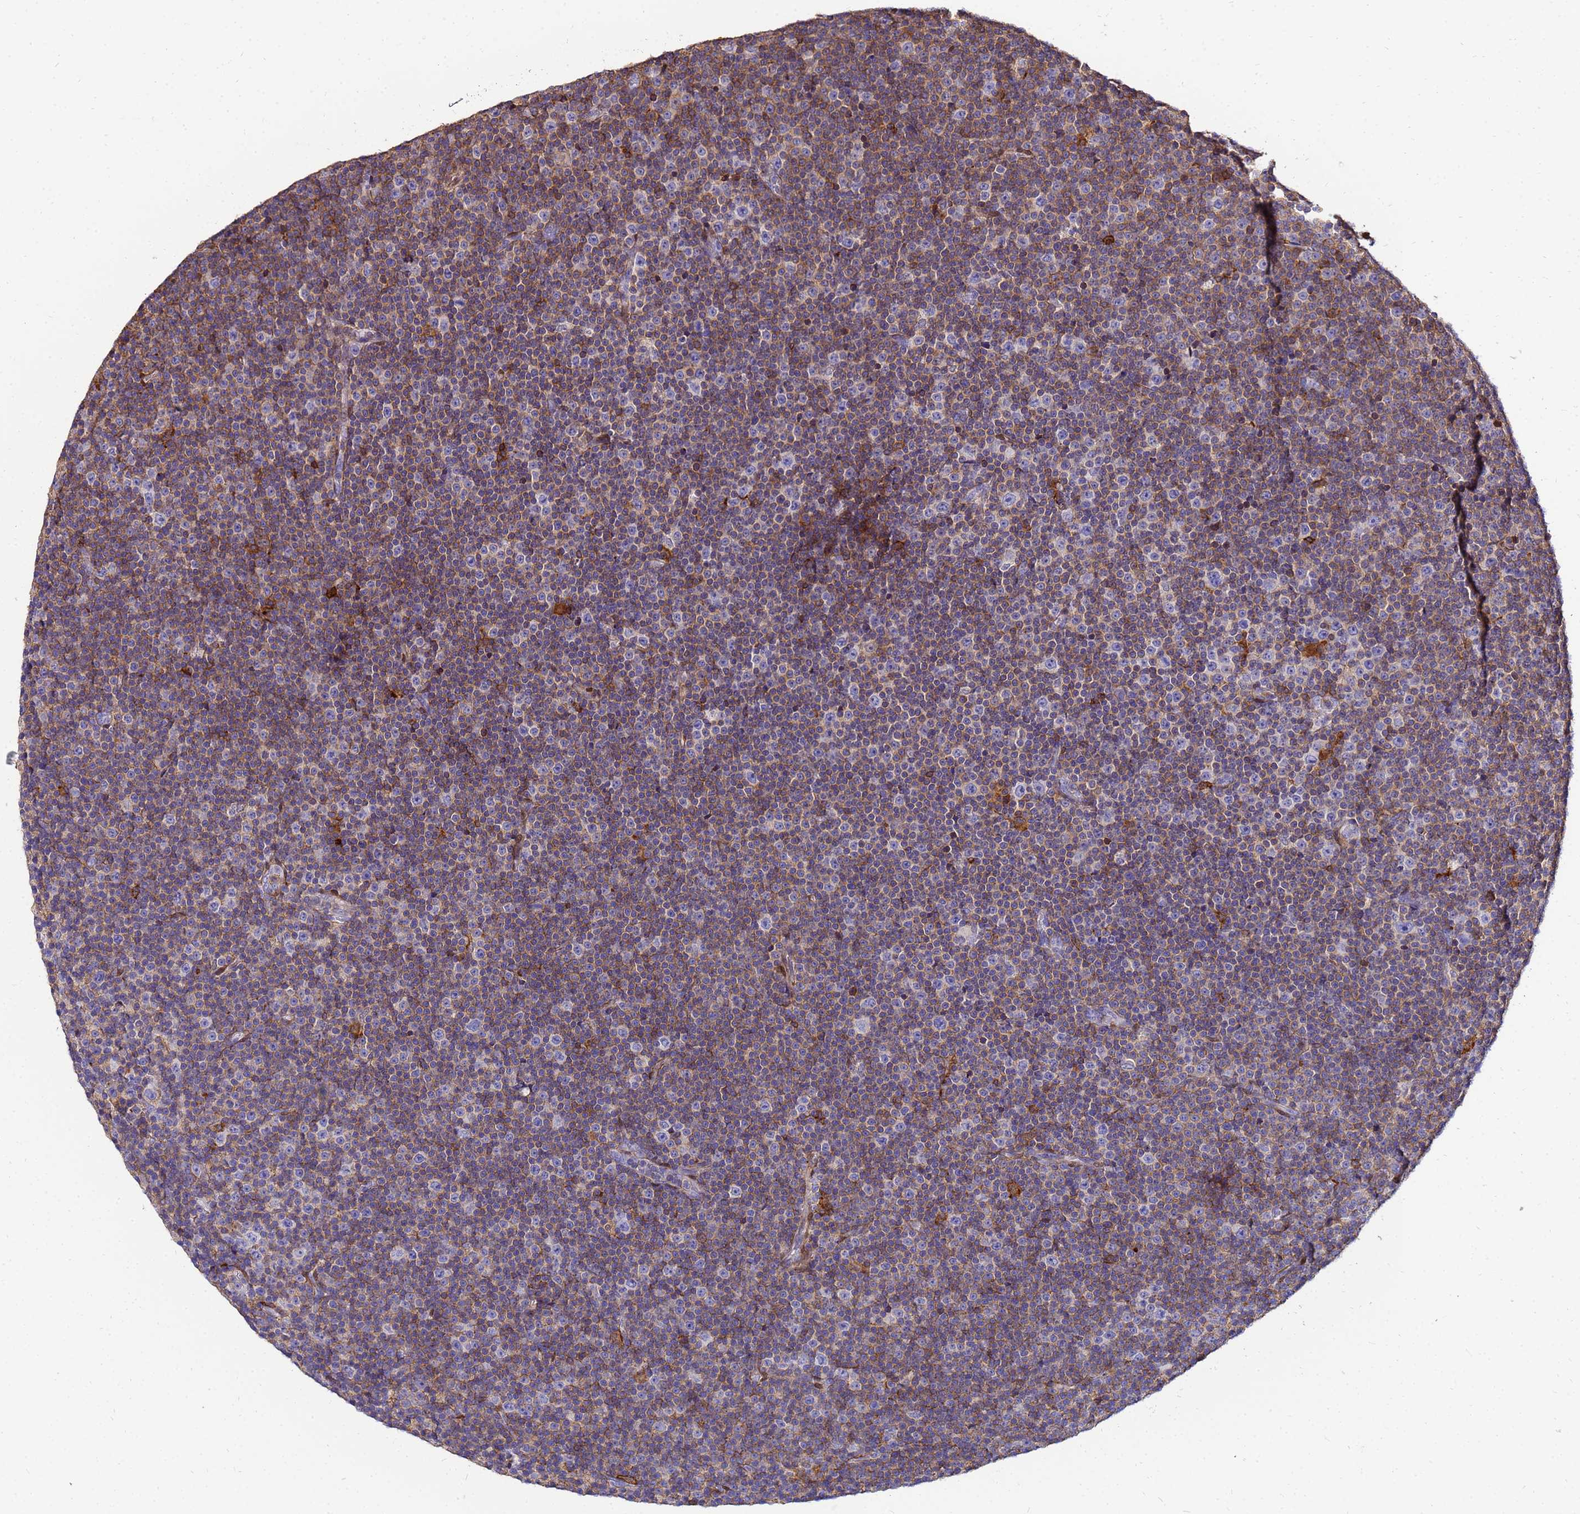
{"staining": {"intensity": "negative", "quantity": "none", "location": "none"}, "tissue": "lymphoma", "cell_type": "Tumor cells", "image_type": "cancer", "snomed": [{"axis": "morphology", "description": "Malignant lymphoma, non-Hodgkin's type, Low grade"}, {"axis": "topography", "description": "Lymph node"}], "caption": "Photomicrograph shows no significant protein expression in tumor cells of low-grade malignant lymphoma, non-Hodgkin's type.", "gene": "DBNDD2", "patient": {"sex": "female", "age": 67}}